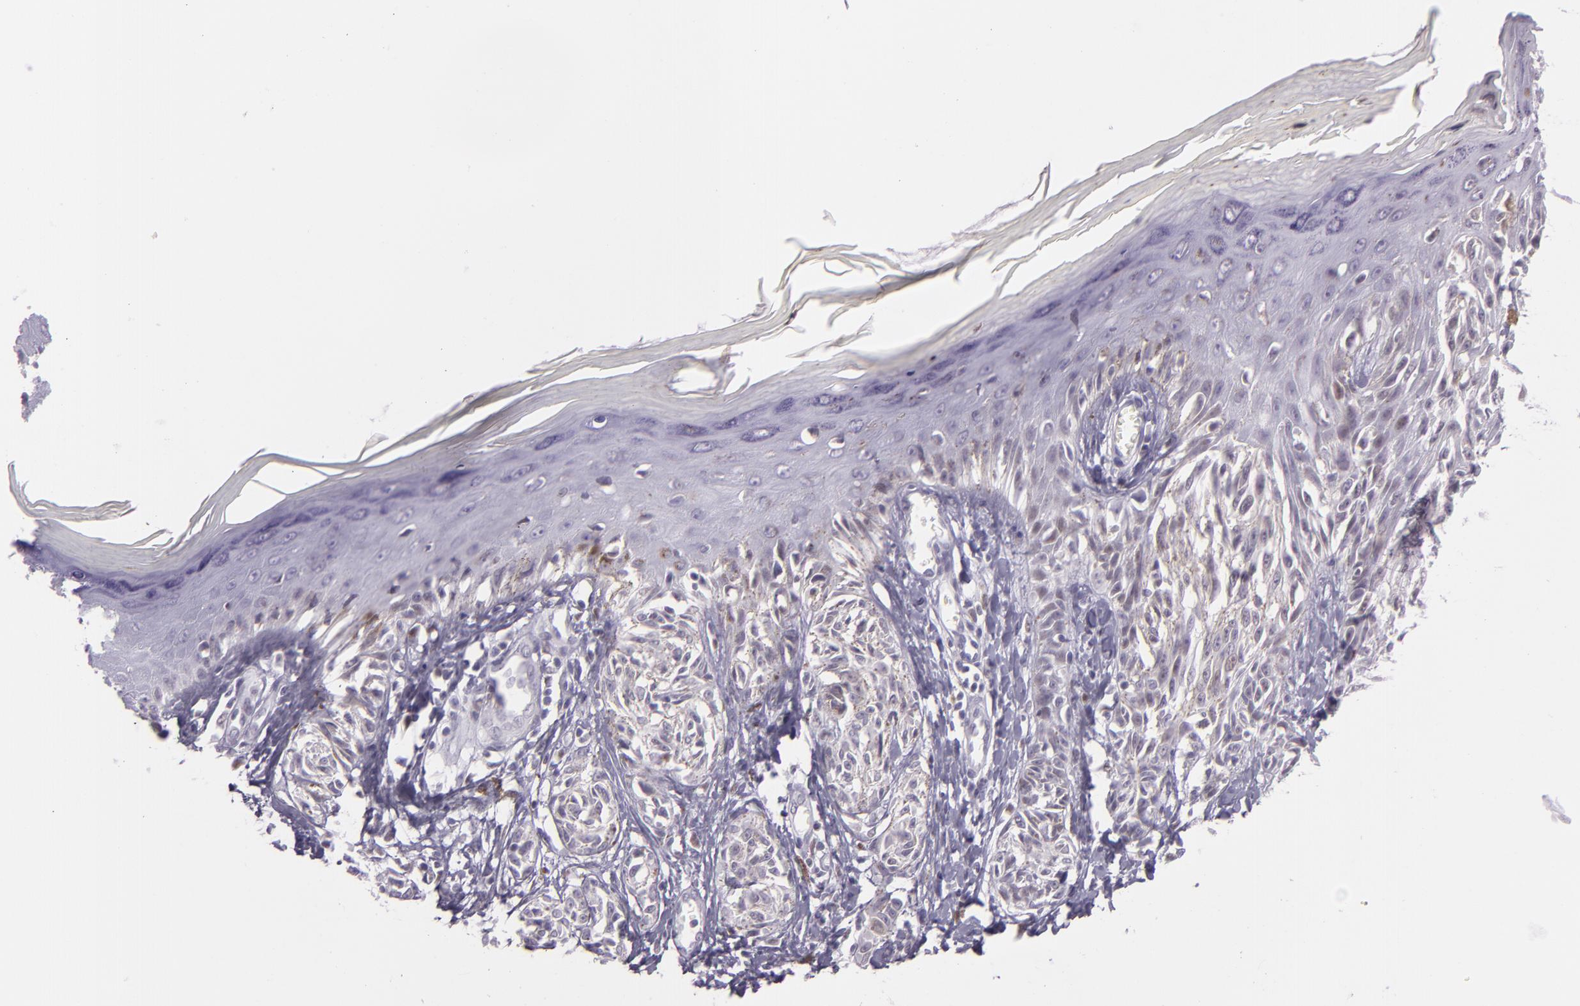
{"staining": {"intensity": "negative", "quantity": "none", "location": "none"}, "tissue": "melanoma", "cell_type": "Tumor cells", "image_type": "cancer", "snomed": [{"axis": "morphology", "description": "Malignant melanoma, NOS"}, {"axis": "topography", "description": "Skin"}], "caption": "Immunohistochemistry (IHC) photomicrograph of neoplastic tissue: melanoma stained with DAB (3,3'-diaminobenzidine) demonstrates no significant protein positivity in tumor cells. (DAB (3,3'-diaminobenzidine) immunohistochemistry with hematoxylin counter stain).", "gene": "CHEK2", "patient": {"sex": "female", "age": 77}}